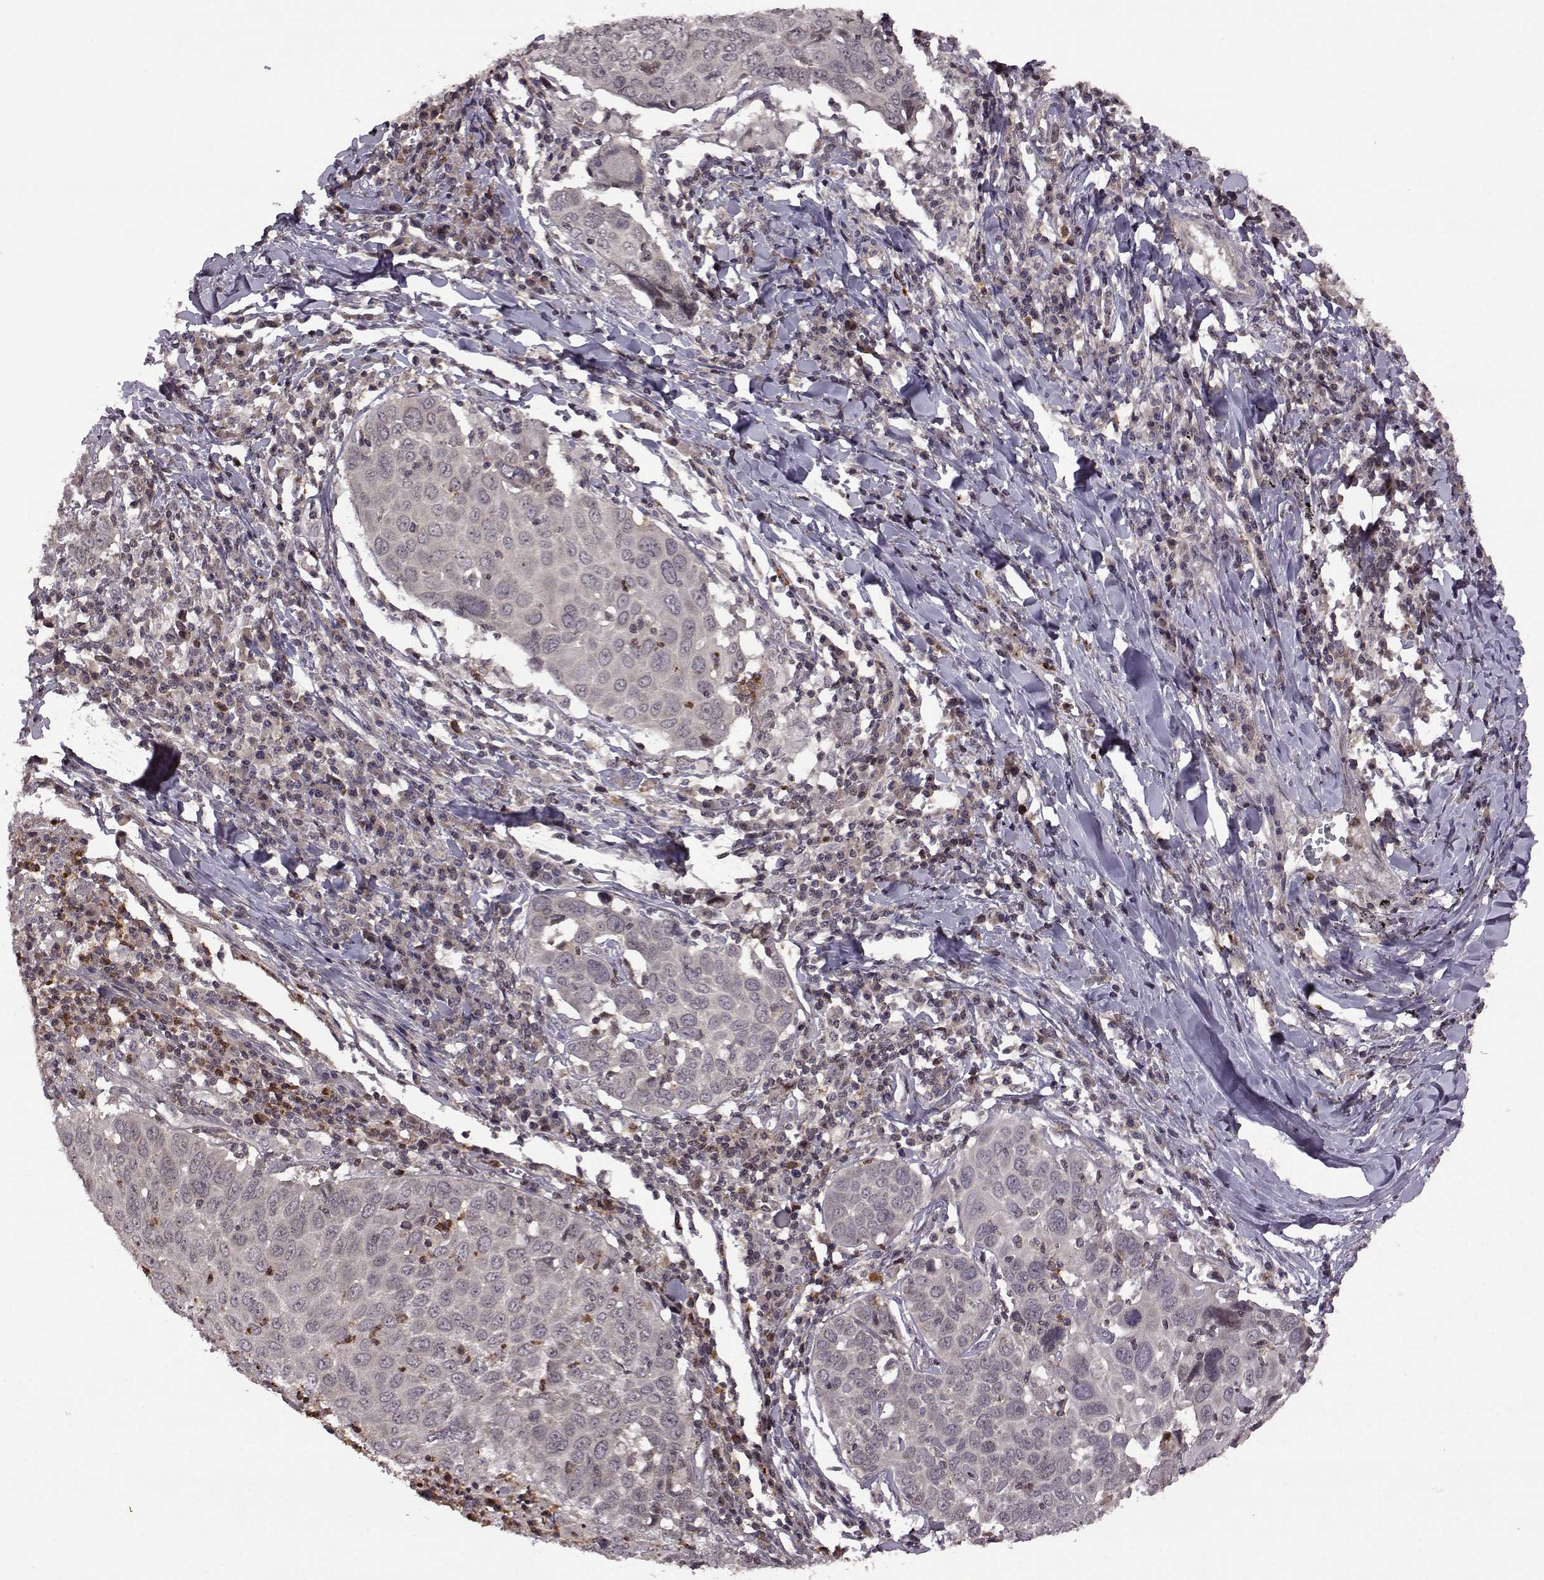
{"staining": {"intensity": "negative", "quantity": "none", "location": "none"}, "tissue": "lung cancer", "cell_type": "Tumor cells", "image_type": "cancer", "snomed": [{"axis": "morphology", "description": "Squamous cell carcinoma, NOS"}, {"axis": "topography", "description": "Lung"}], "caption": "This is a micrograph of IHC staining of lung cancer (squamous cell carcinoma), which shows no expression in tumor cells. Brightfield microscopy of immunohistochemistry (IHC) stained with DAB (3,3'-diaminobenzidine) (brown) and hematoxylin (blue), captured at high magnification.", "gene": "TRMU", "patient": {"sex": "male", "age": 57}}